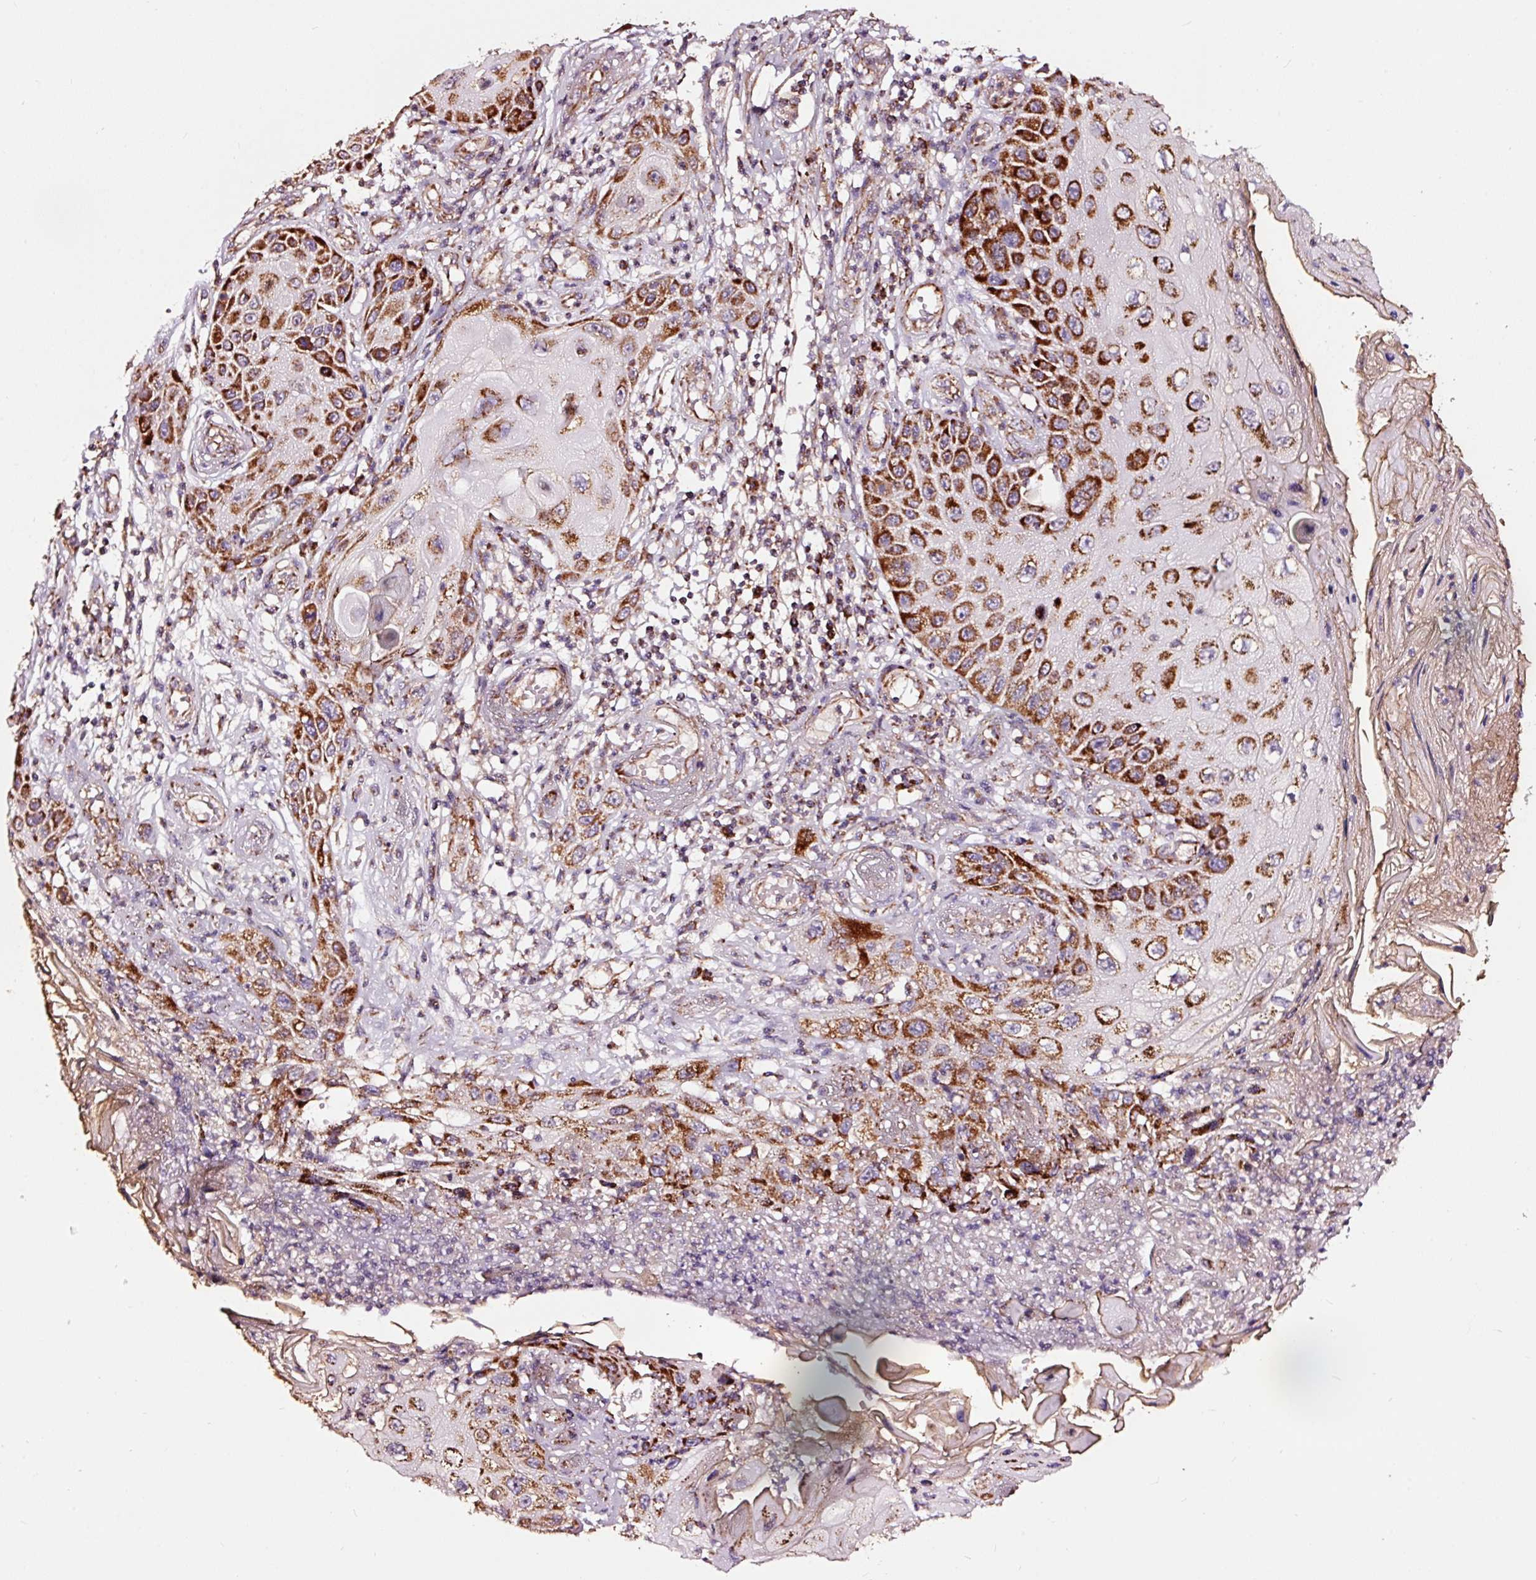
{"staining": {"intensity": "strong", "quantity": ">75%", "location": "cytoplasmic/membranous"}, "tissue": "skin cancer", "cell_type": "Tumor cells", "image_type": "cancer", "snomed": [{"axis": "morphology", "description": "Squamous cell carcinoma, NOS"}, {"axis": "topography", "description": "Skin"}, {"axis": "topography", "description": "Vulva"}], "caption": "Brown immunohistochemical staining in human squamous cell carcinoma (skin) displays strong cytoplasmic/membranous positivity in about >75% of tumor cells. Immunohistochemistry (ihc) stains the protein in brown and the nuclei are stained blue.", "gene": "TPM1", "patient": {"sex": "female", "age": 44}}